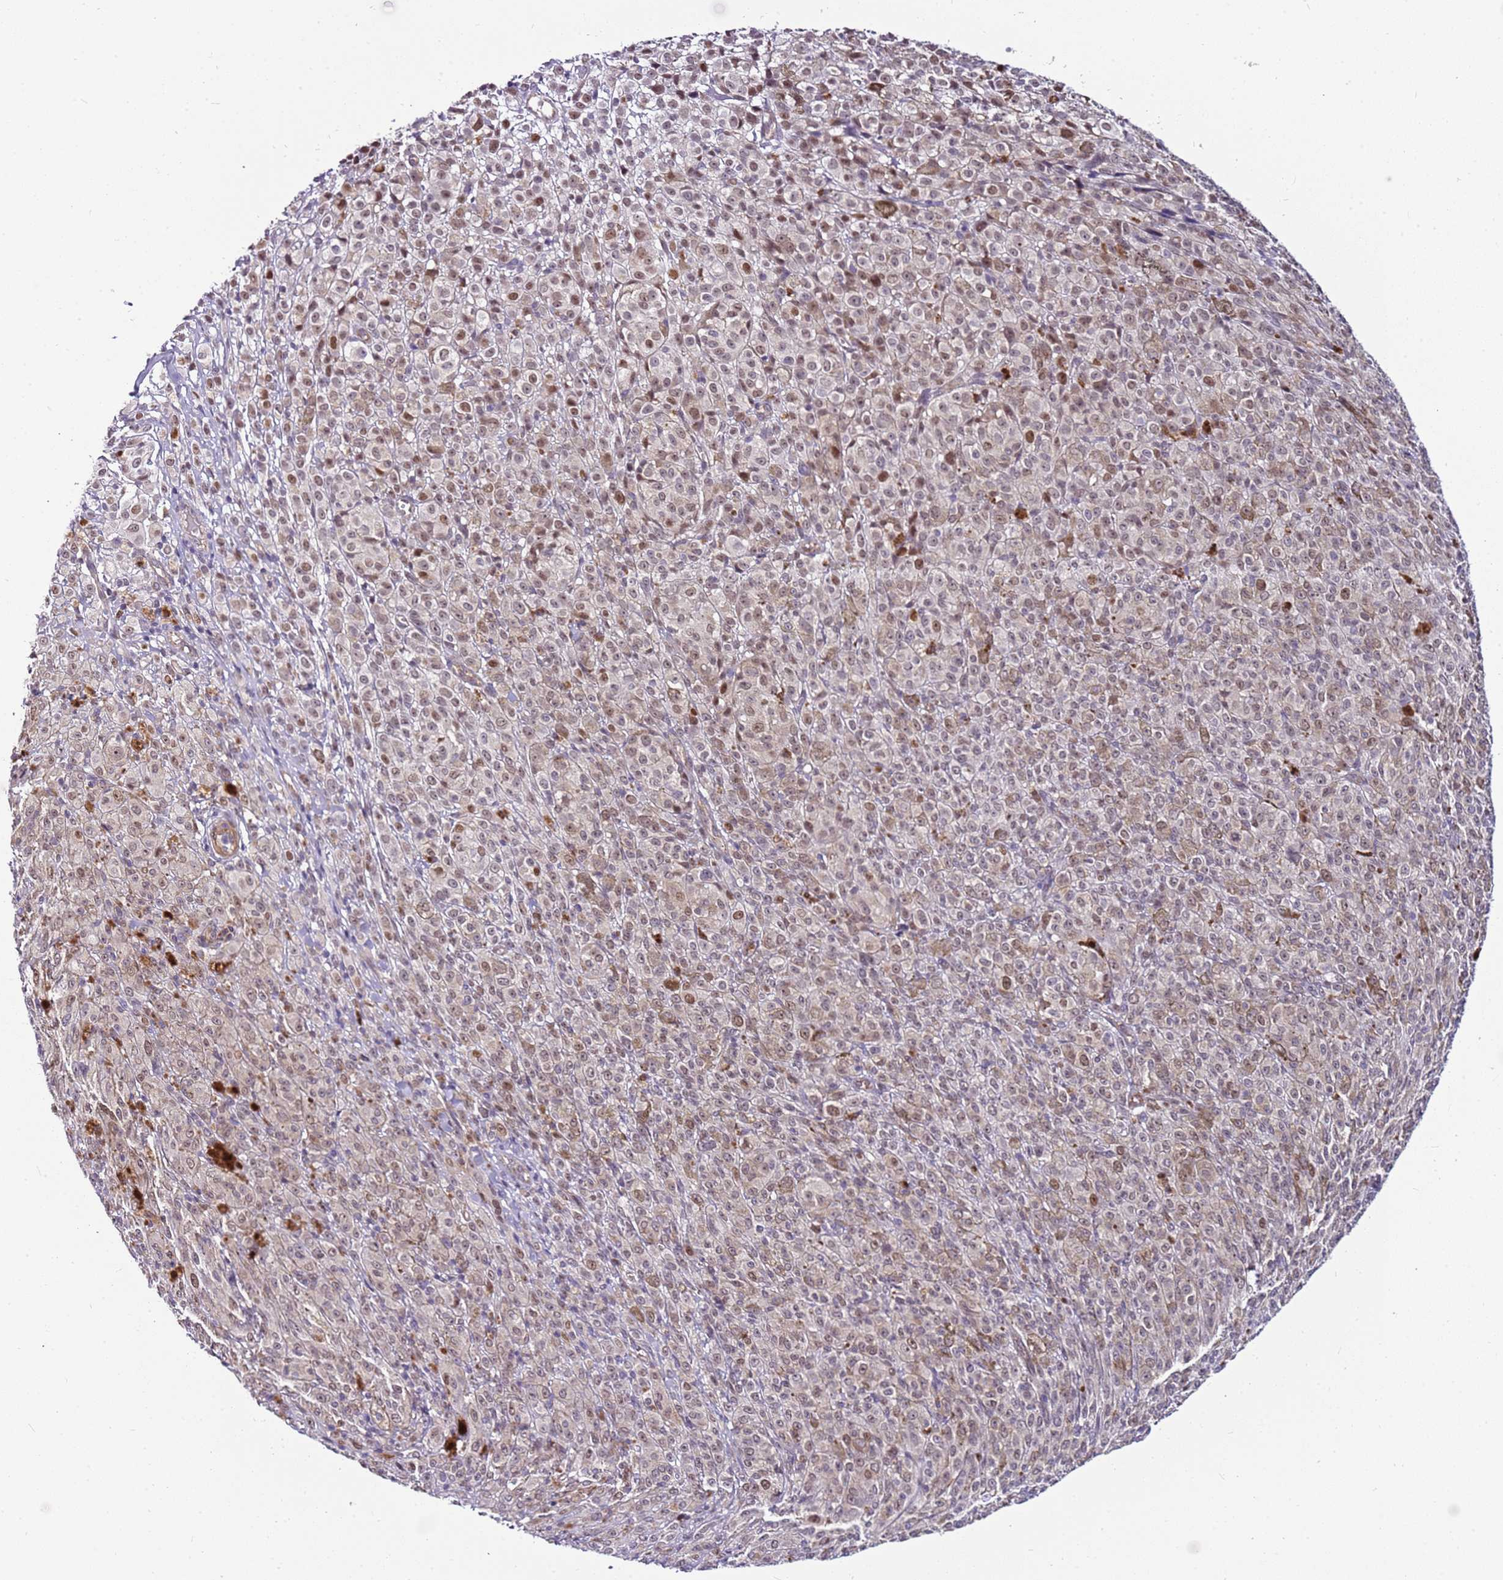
{"staining": {"intensity": "moderate", "quantity": ">75%", "location": "nuclear"}, "tissue": "melanoma", "cell_type": "Tumor cells", "image_type": "cancer", "snomed": [{"axis": "morphology", "description": "Malignant melanoma, NOS"}, {"axis": "topography", "description": "Skin"}], "caption": "This is an image of immunohistochemistry staining of melanoma, which shows moderate positivity in the nuclear of tumor cells.", "gene": "POLE3", "patient": {"sex": "female", "age": 52}}